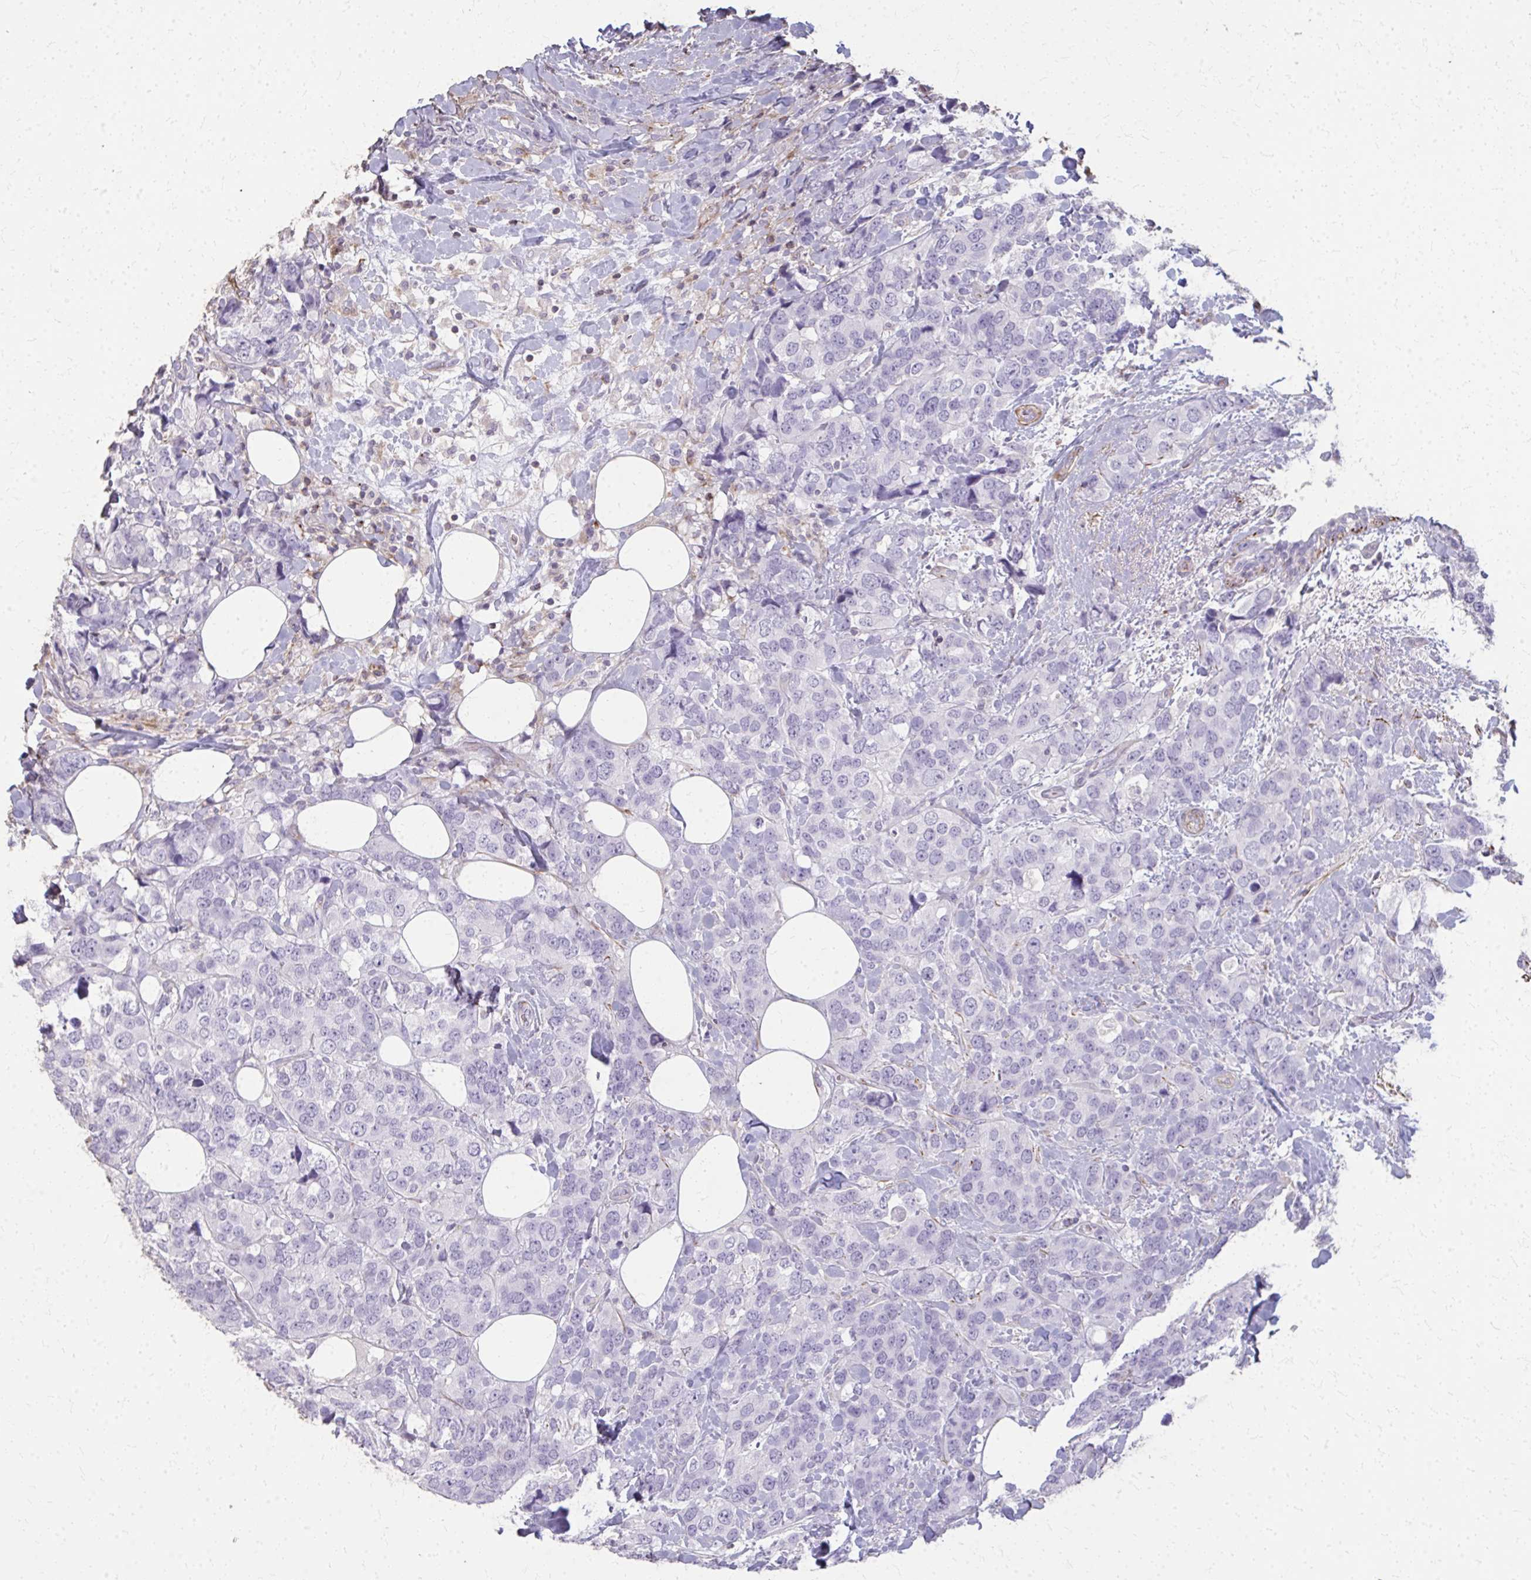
{"staining": {"intensity": "negative", "quantity": "none", "location": "none"}, "tissue": "breast cancer", "cell_type": "Tumor cells", "image_type": "cancer", "snomed": [{"axis": "morphology", "description": "Lobular carcinoma"}, {"axis": "topography", "description": "Breast"}], "caption": "Protein analysis of breast cancer displays no significant positivity in tumor cells.", "gene": "TENM4", "patient": {"sex": "female", "age": 59}}